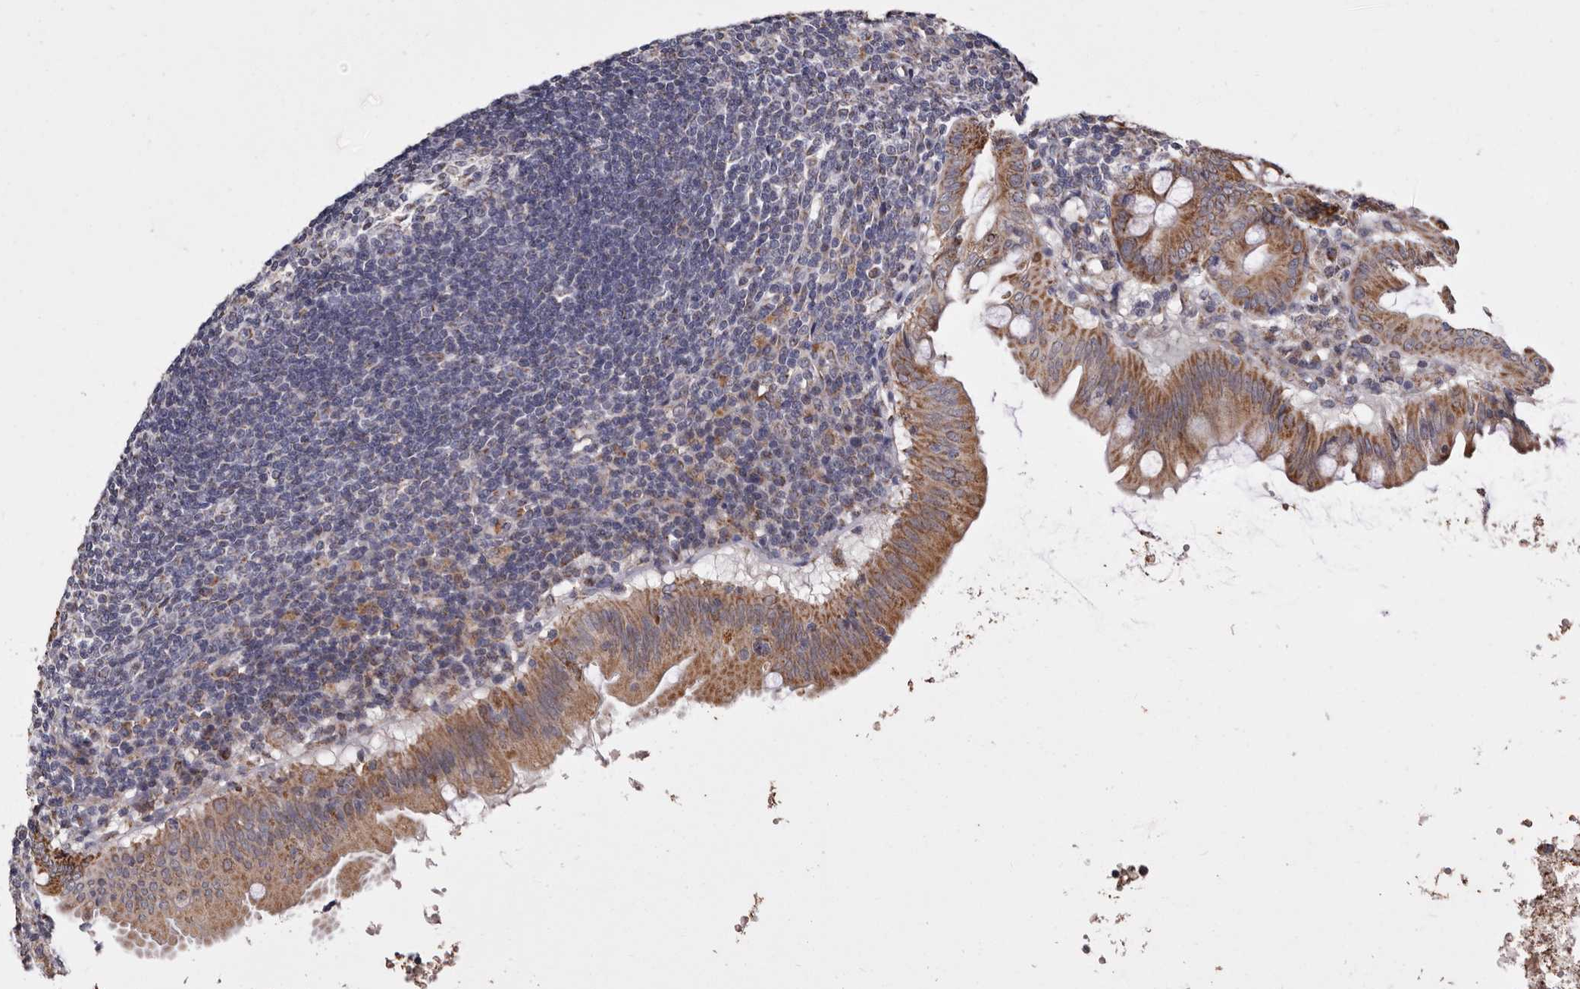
{"staining": {"intensity": "moderate", "quantity": ">75%", "location": "cytoplasmic/membranous"}, "tissue": "appendix", "cell_type": "Glandular cells", "image_type": "normal", "snomed": [{"axis": "morphology", "description": "Normal tissue, NOS"}, {"axis": "topography", "description": "Appendix"}], "caption": "Appendix stained with DAB immunohistochemistry shows medium levels of moderate cytoplasmic/membranous positivity in approximately >75% of glandular cells. (DAB IHC with brightfield microscopy, high magnification).", "gene": "MRPL18", "patient": {"sex": "female", "age": 54}}